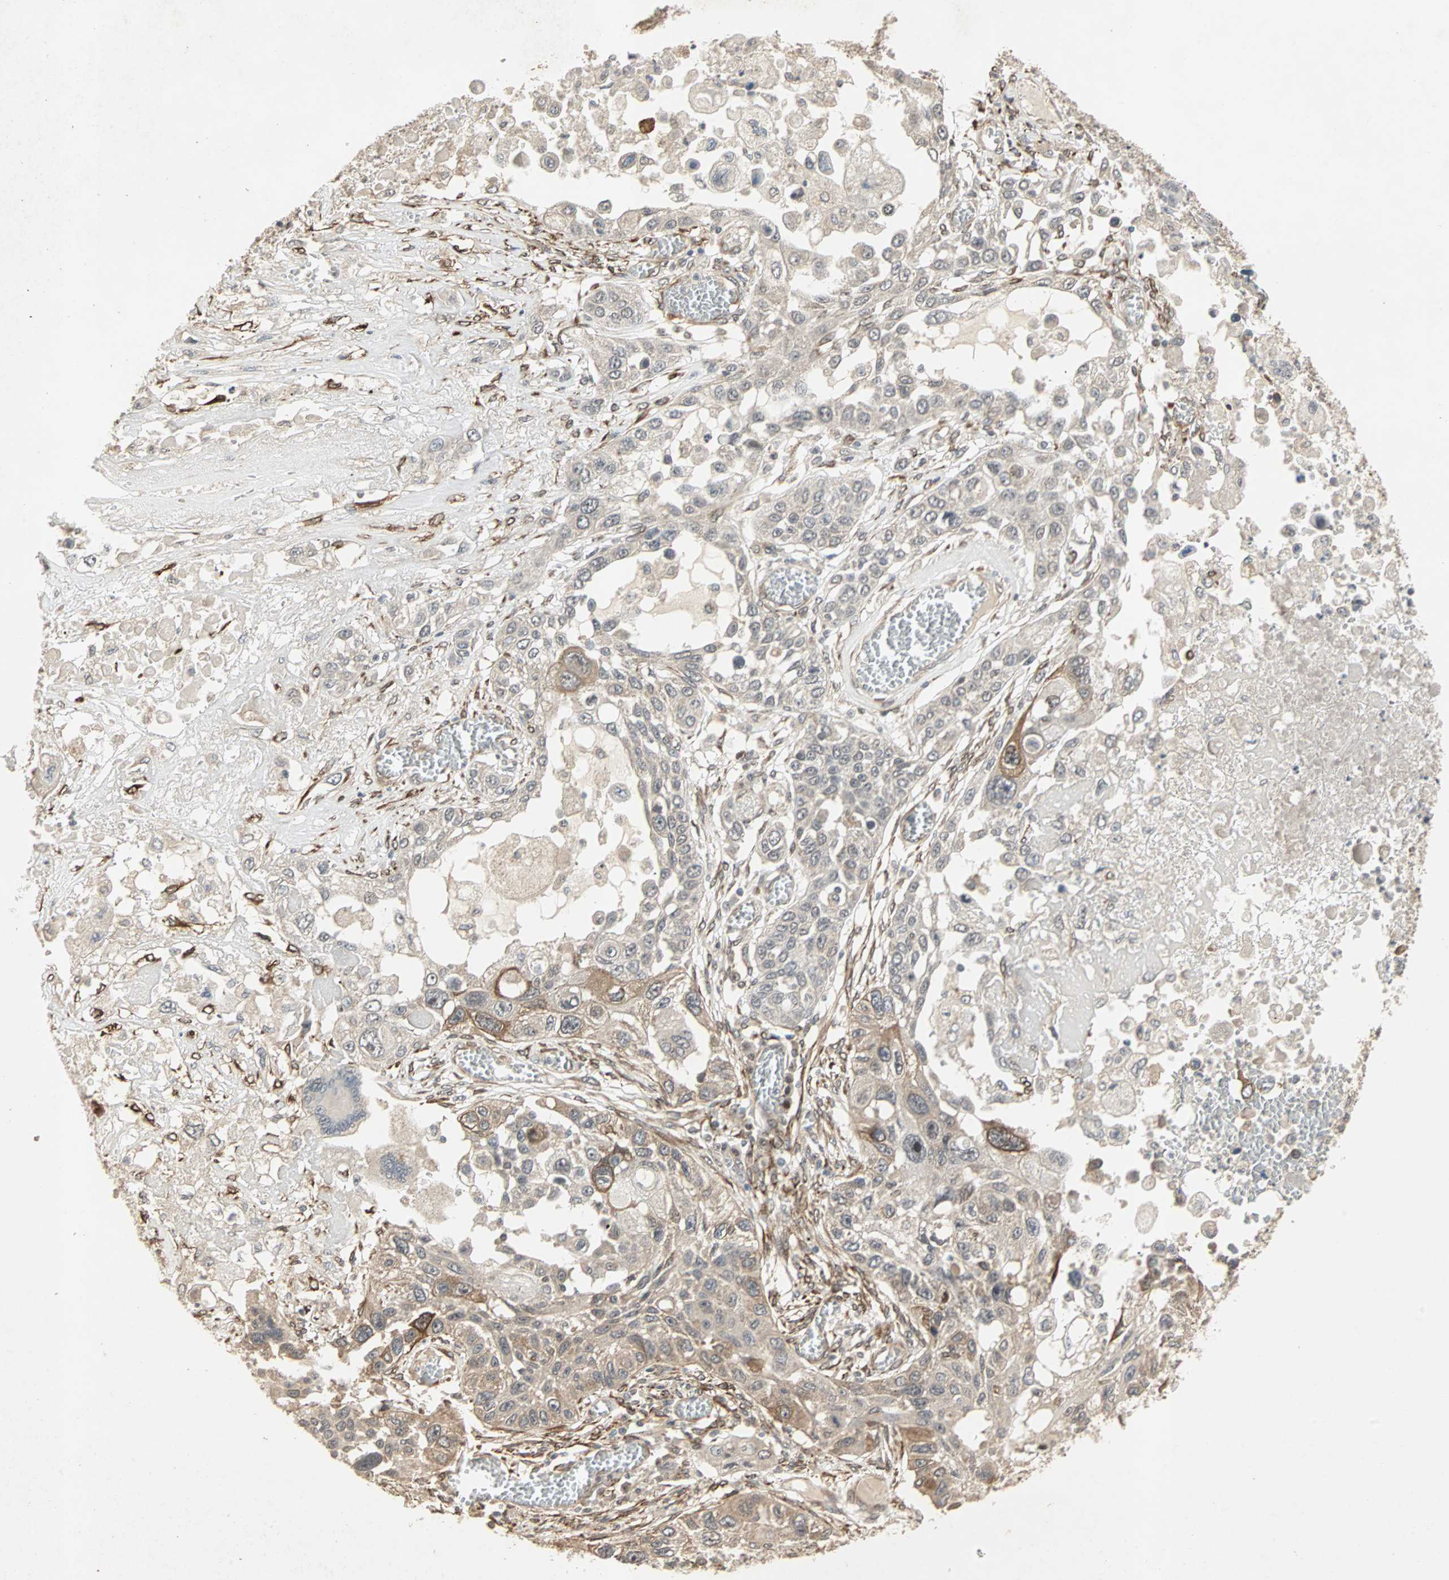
{"staining": {"intensity": "moderate", "quantity": "<25%", "location": "cytoplasmic/membranous"}, "tissue": "lung cancer", "cell_type": "Tumor cells", "image_type": "cancer", "snomed": [{"axis": "morphology", "description": "Squamous cell carcinoma, NOS"}, {"axis": "topography", "description": "Lung"}], "caption": "Protein expression analysis of lung squamous cell carcinoma reveals moderate cytoplasmic/membranous positivity in approximately <25% of tumor cells. The staining was performed using DAB to visualize the protein expression in brown, while the nuclei were stained in blue with hematoxylin (Magnification: 20x).", "gene": "TRPV4", "patient": {"sex": "male", "age": 71}}